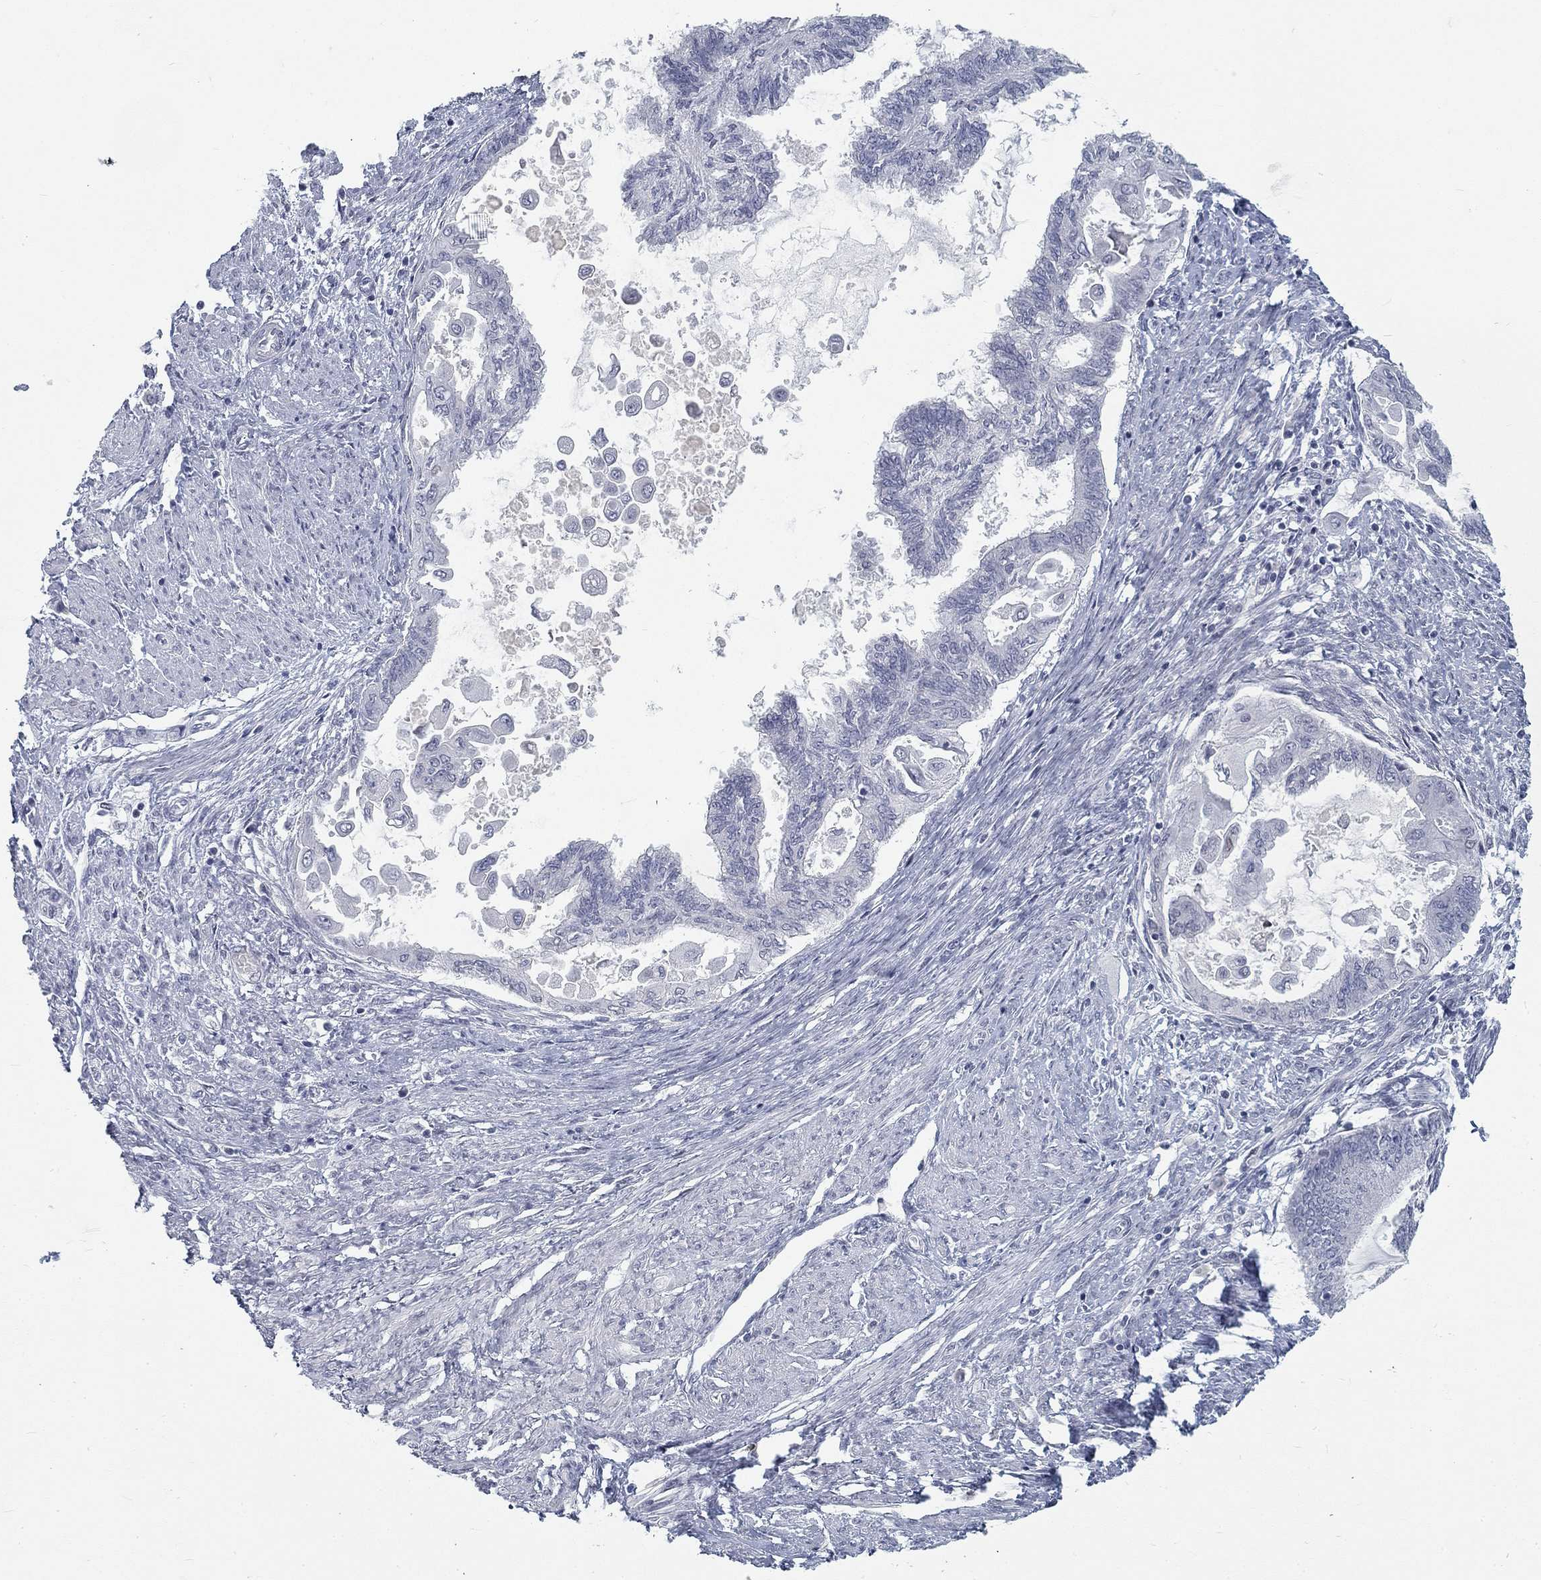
{"staining": {"intensity": "negative", "quantity": "none", "location": "none"}, "tissue": "endometrial cancer", "cell_type": "Tumor cells", "image_type": "cancer", "snomed": [{"axis": "morphology", "description": "Adenocarcinoma, NOS"}, {"axis": "topography", "description": "Endometrium"}], "caption": "High magnification brightfield microscopy of adenocarcinoma (endometrial) stained with DAB (3,3'-diaminobenzidine) (brown) and counterstained with hematoxylin (blue): tumor cells show no significant staining.", "gene": "ATP1A3", "patient": {"sex": "female", "age": 86}}